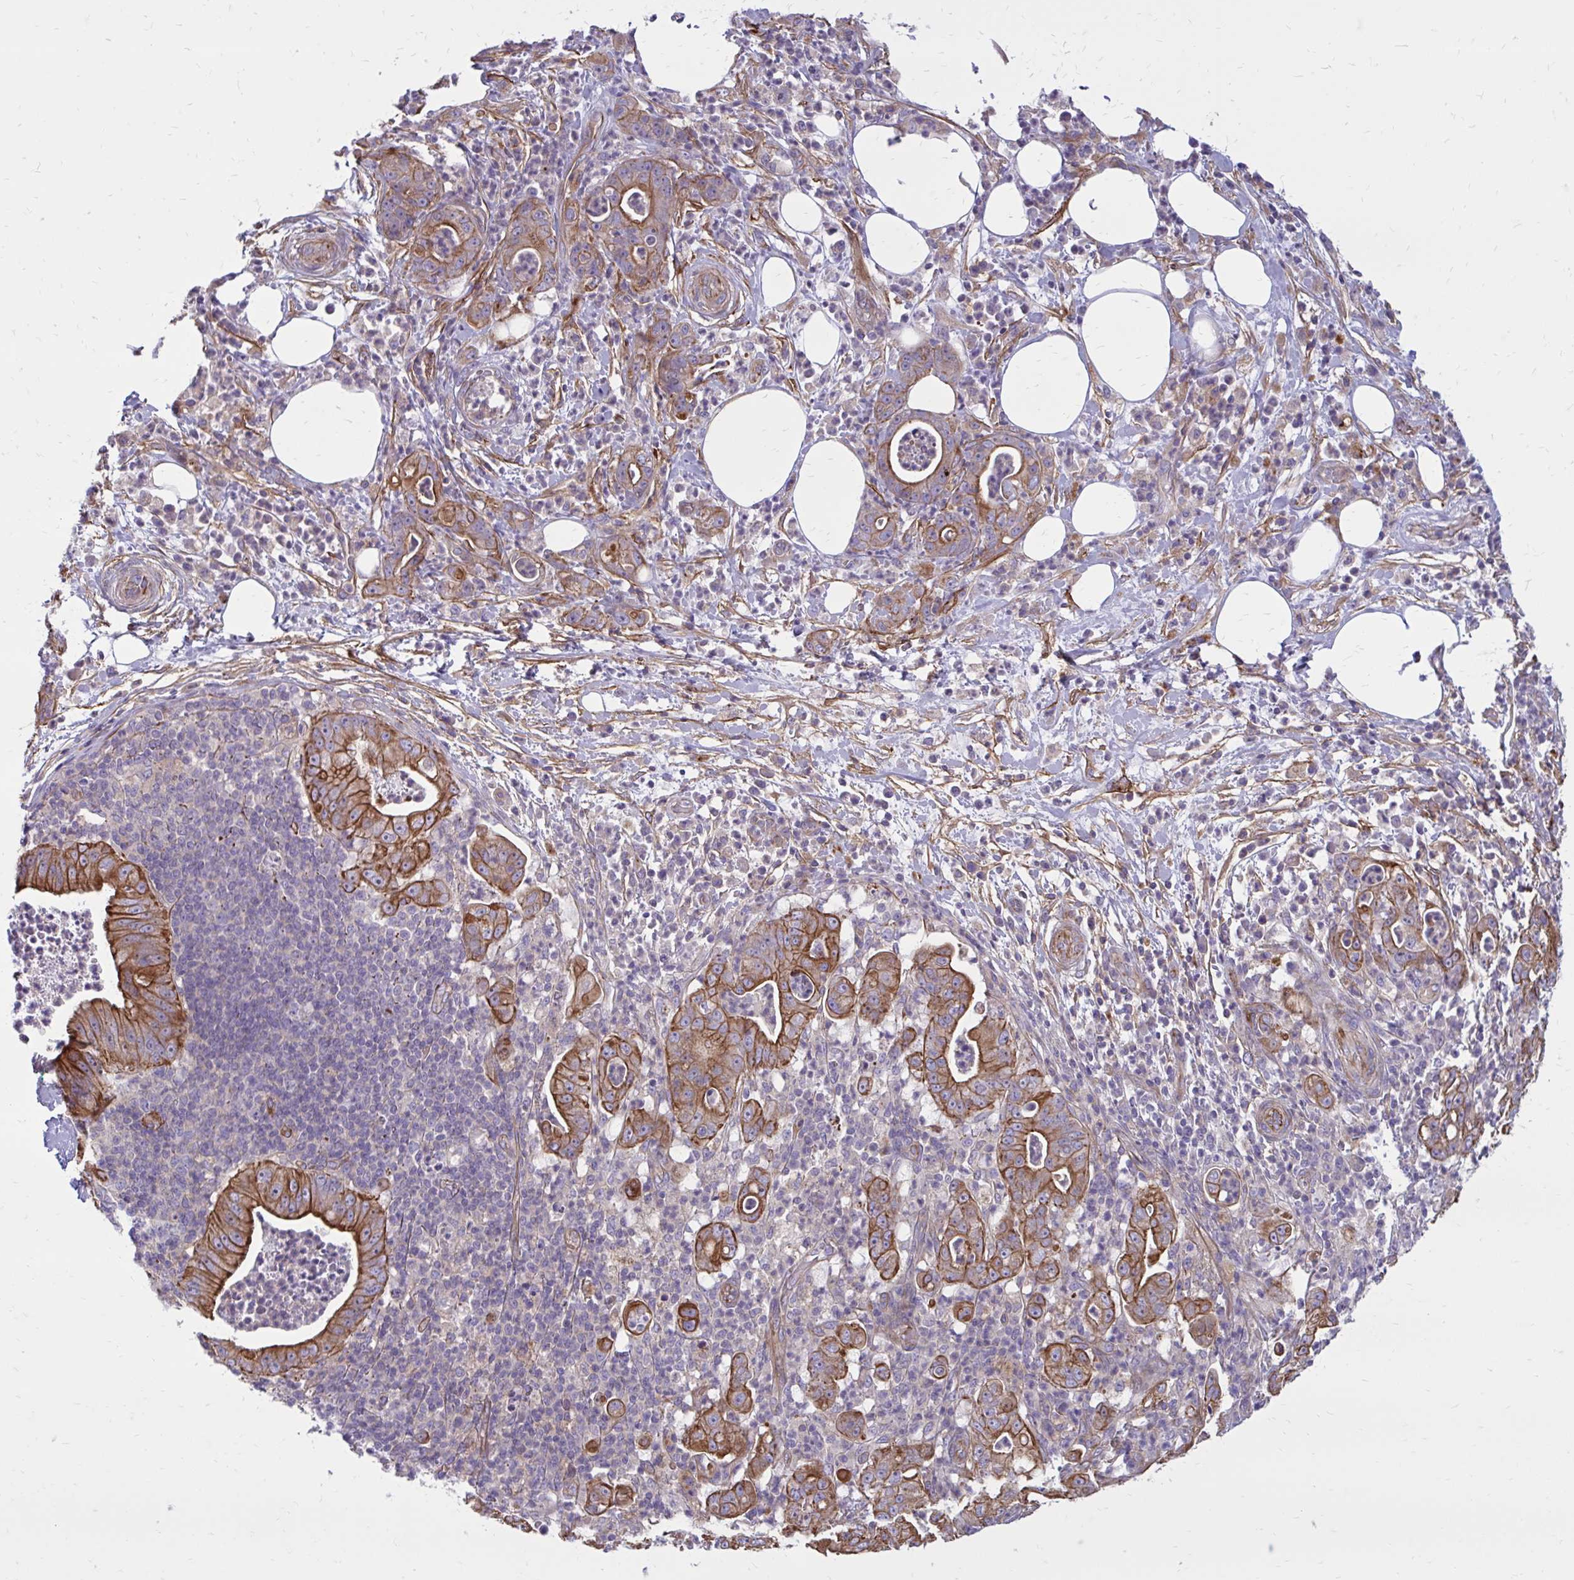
{"staining": {"intensity": "strong", "quantity": ">75%", "location": "cytoplasmic/membranous"}, "tissue": "pancreatic cancer", "cell_type": "Tumor cells", "image_type": "cancer", "snomed": [{"axis": "morphology", "description": "Adenocarcinoma, NOS"}, {"axis": "topography", "description": "Pancreas"}], "caption": "IHC of pancreatic cancer reveals high levels of strong cytoplasmic/membranous positivity in about >75% of tumor cells.", "gene": "FAP", "patient": {"sex": "male", "age": 71}}